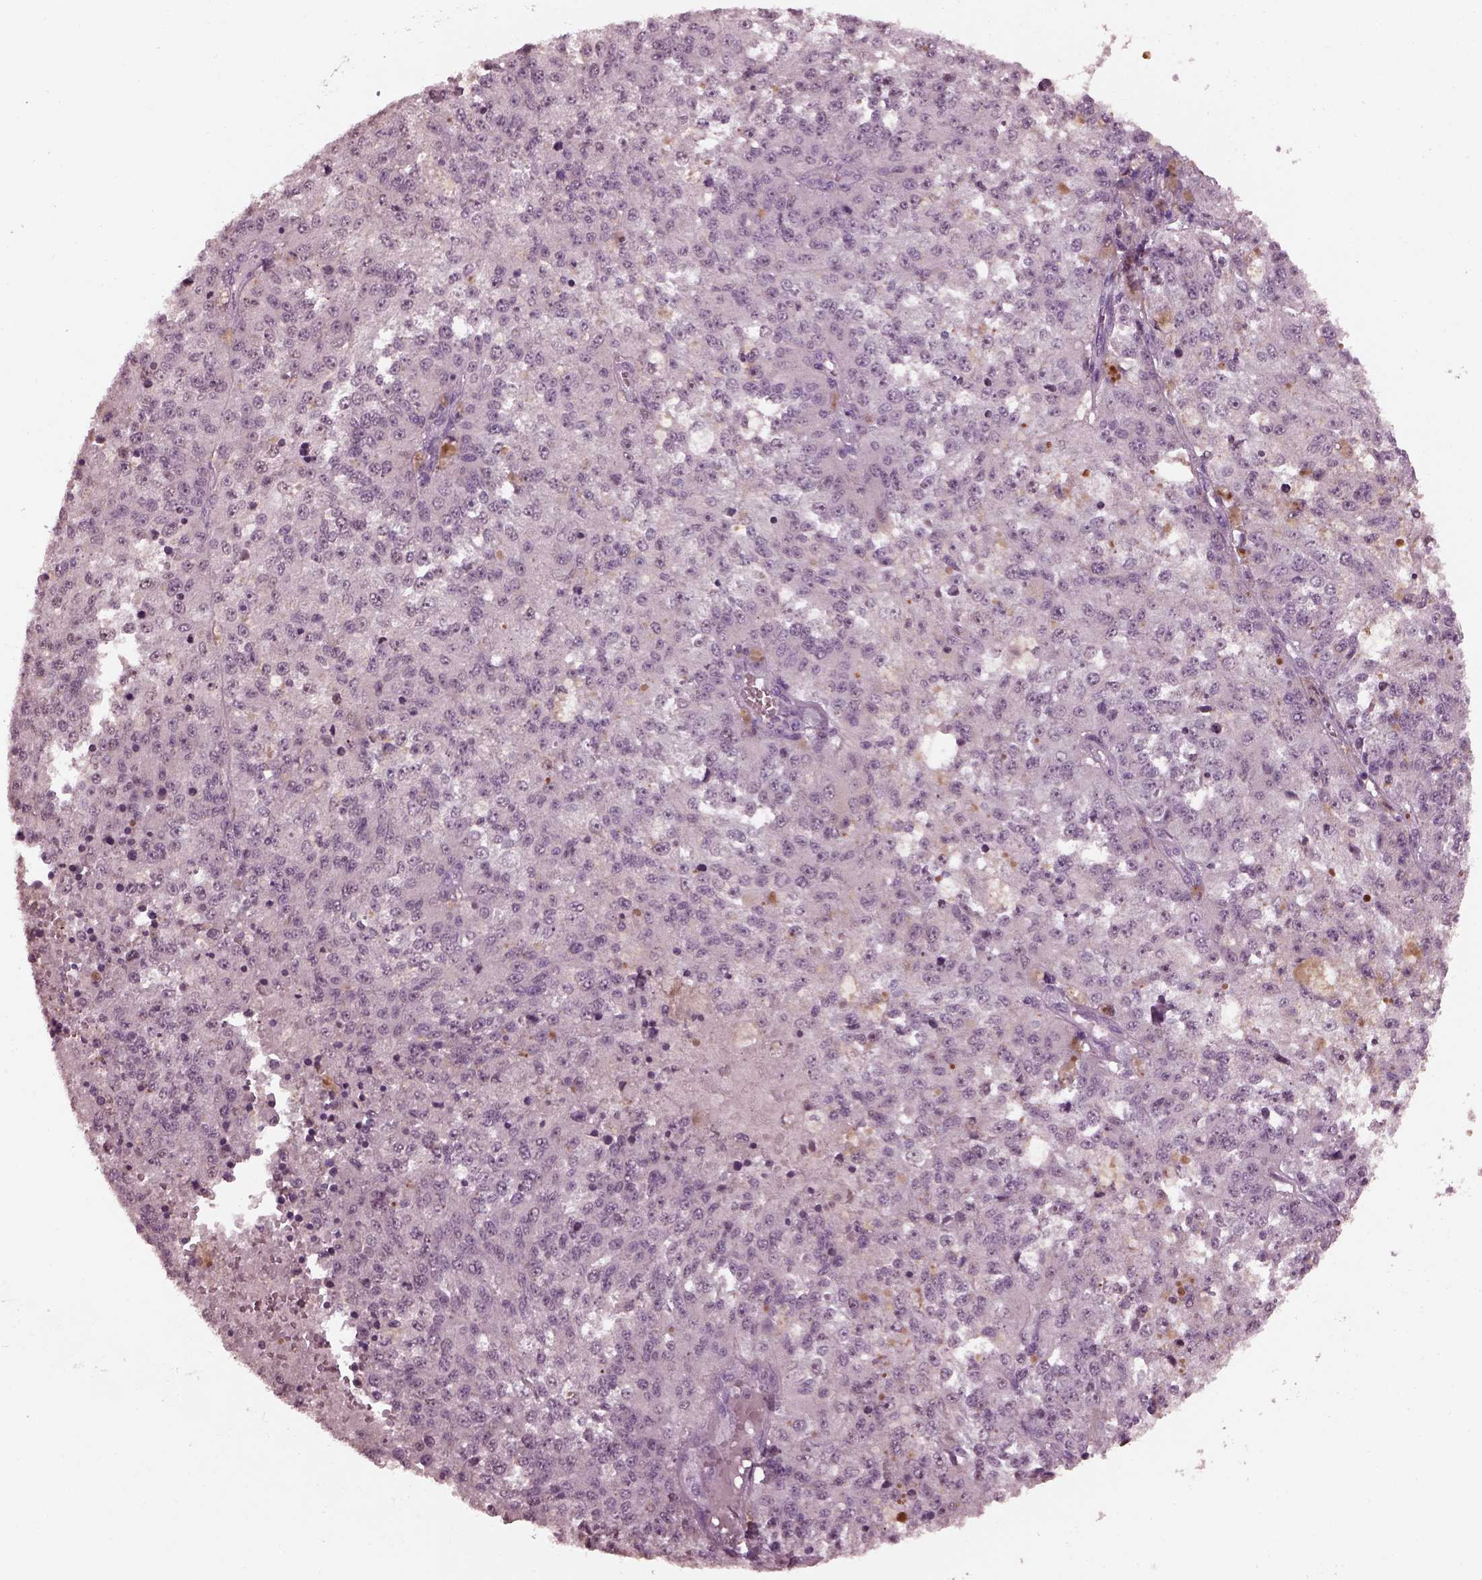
{"staining": {"intensity": "negative", "quantity": "none", "location": "none"}, "tissue": "melanoma", "cell_type": "Tumor cells", "image_type": "cancer", "snomed": [{"axis": "morphology", "description": "Malignant melanoma, Metastatic site"}, {"axis": "topography", "description": "Lymph node"}], "caption": "The micrograph reveals no significant expression in tumor cells of melanoma.", "gene": "TSKS", "patient": {"sex": "female", "age": 64}}